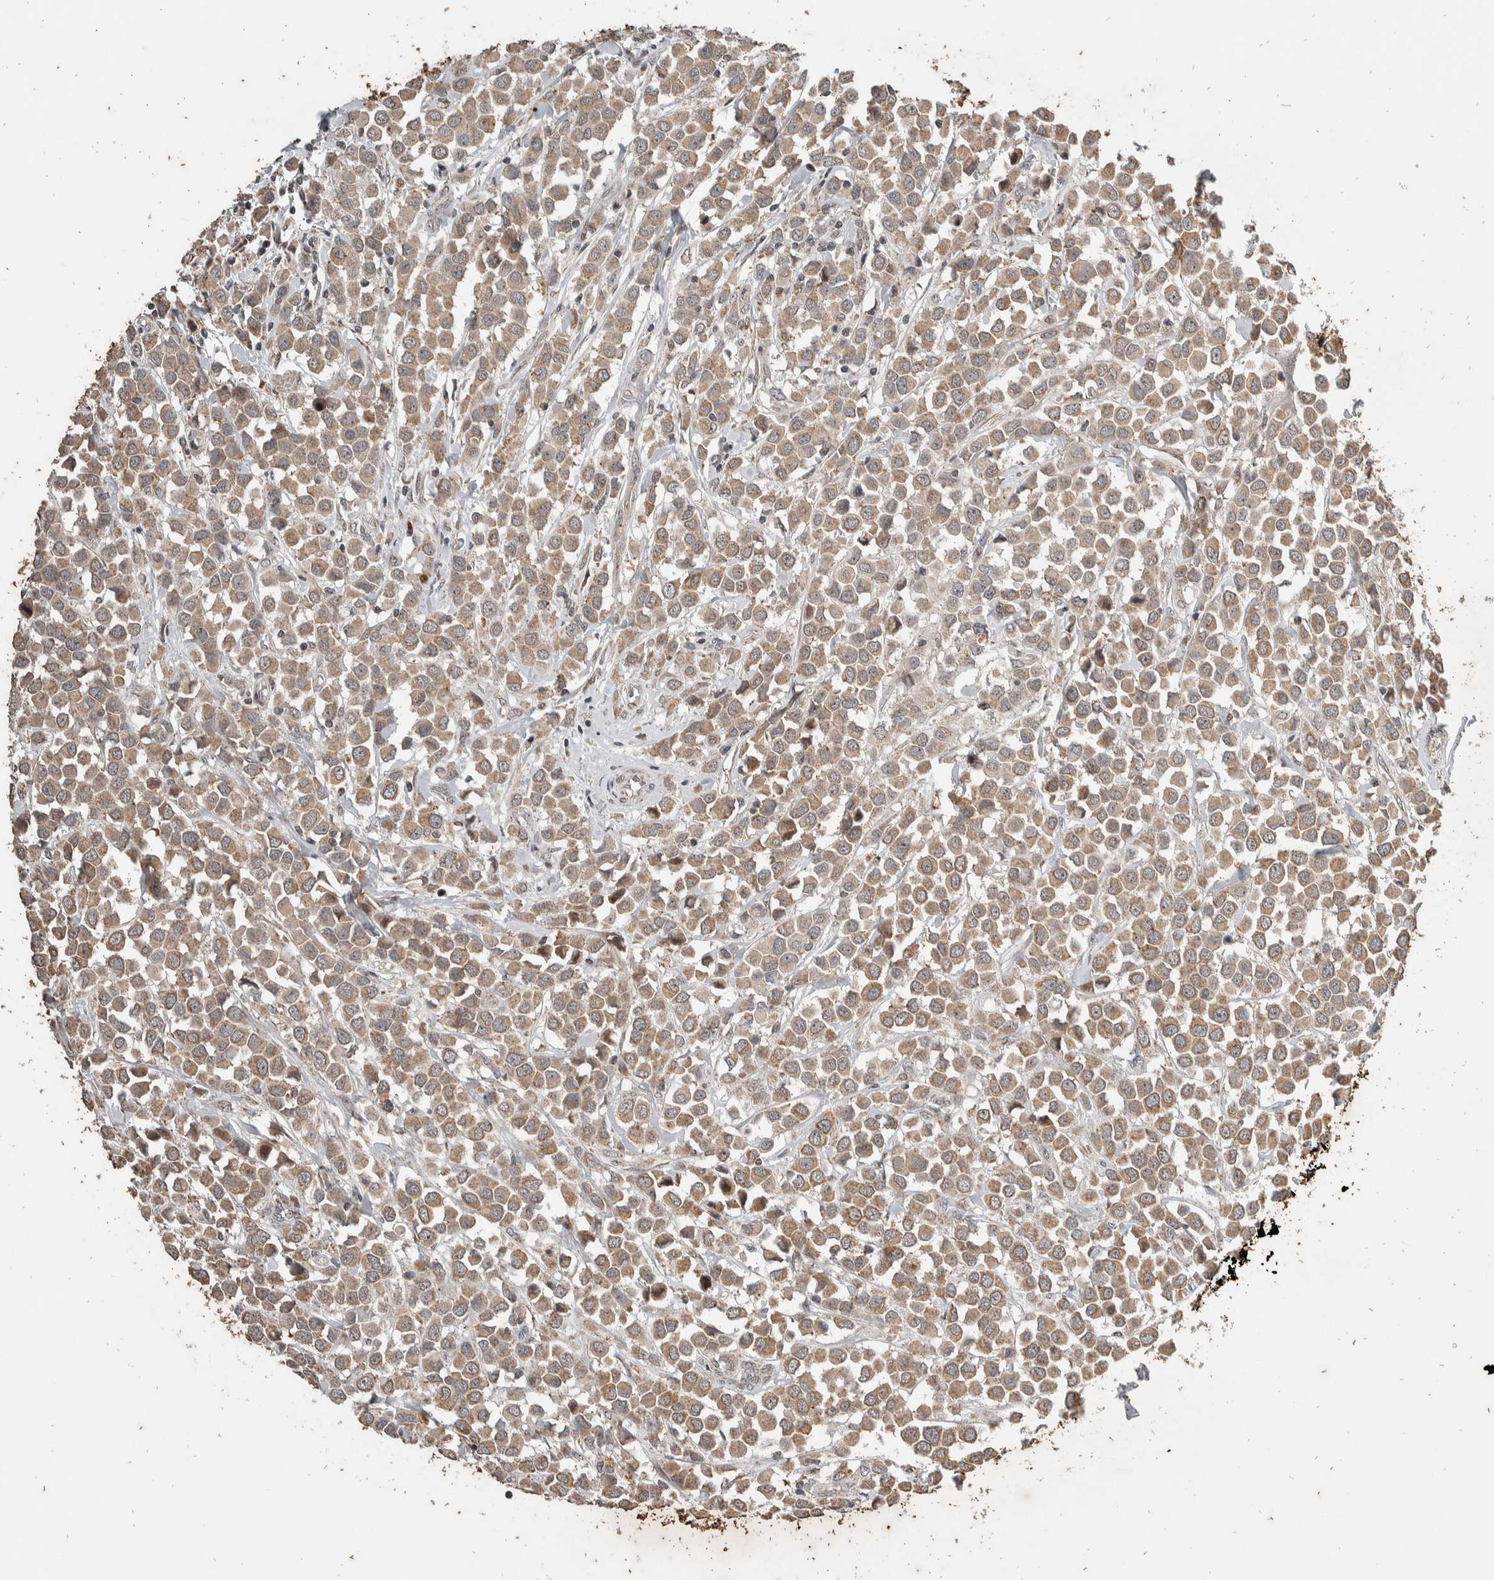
{"staining": {"intensity": "weak", "quantity": ">75%", "location": "cytoplasmic/membranous"}, "tissue": "breast cancer", "cell_type": "Tumor cells", "image_type": "cancer", "snomed": [{"axis": "morphology", "description": "Duct carcinoma"}, {"axis": "topography", "description": "Breast"}], "caption": "The micrograph demonstrates immunohistochemical staining of breast cancer. There is weak cytoplasmic/membranous positivity is seen in approximately >75% of tumor cells.", "gene": "ATXN7L1", "patient": {"sex": "female", "age": 61}}